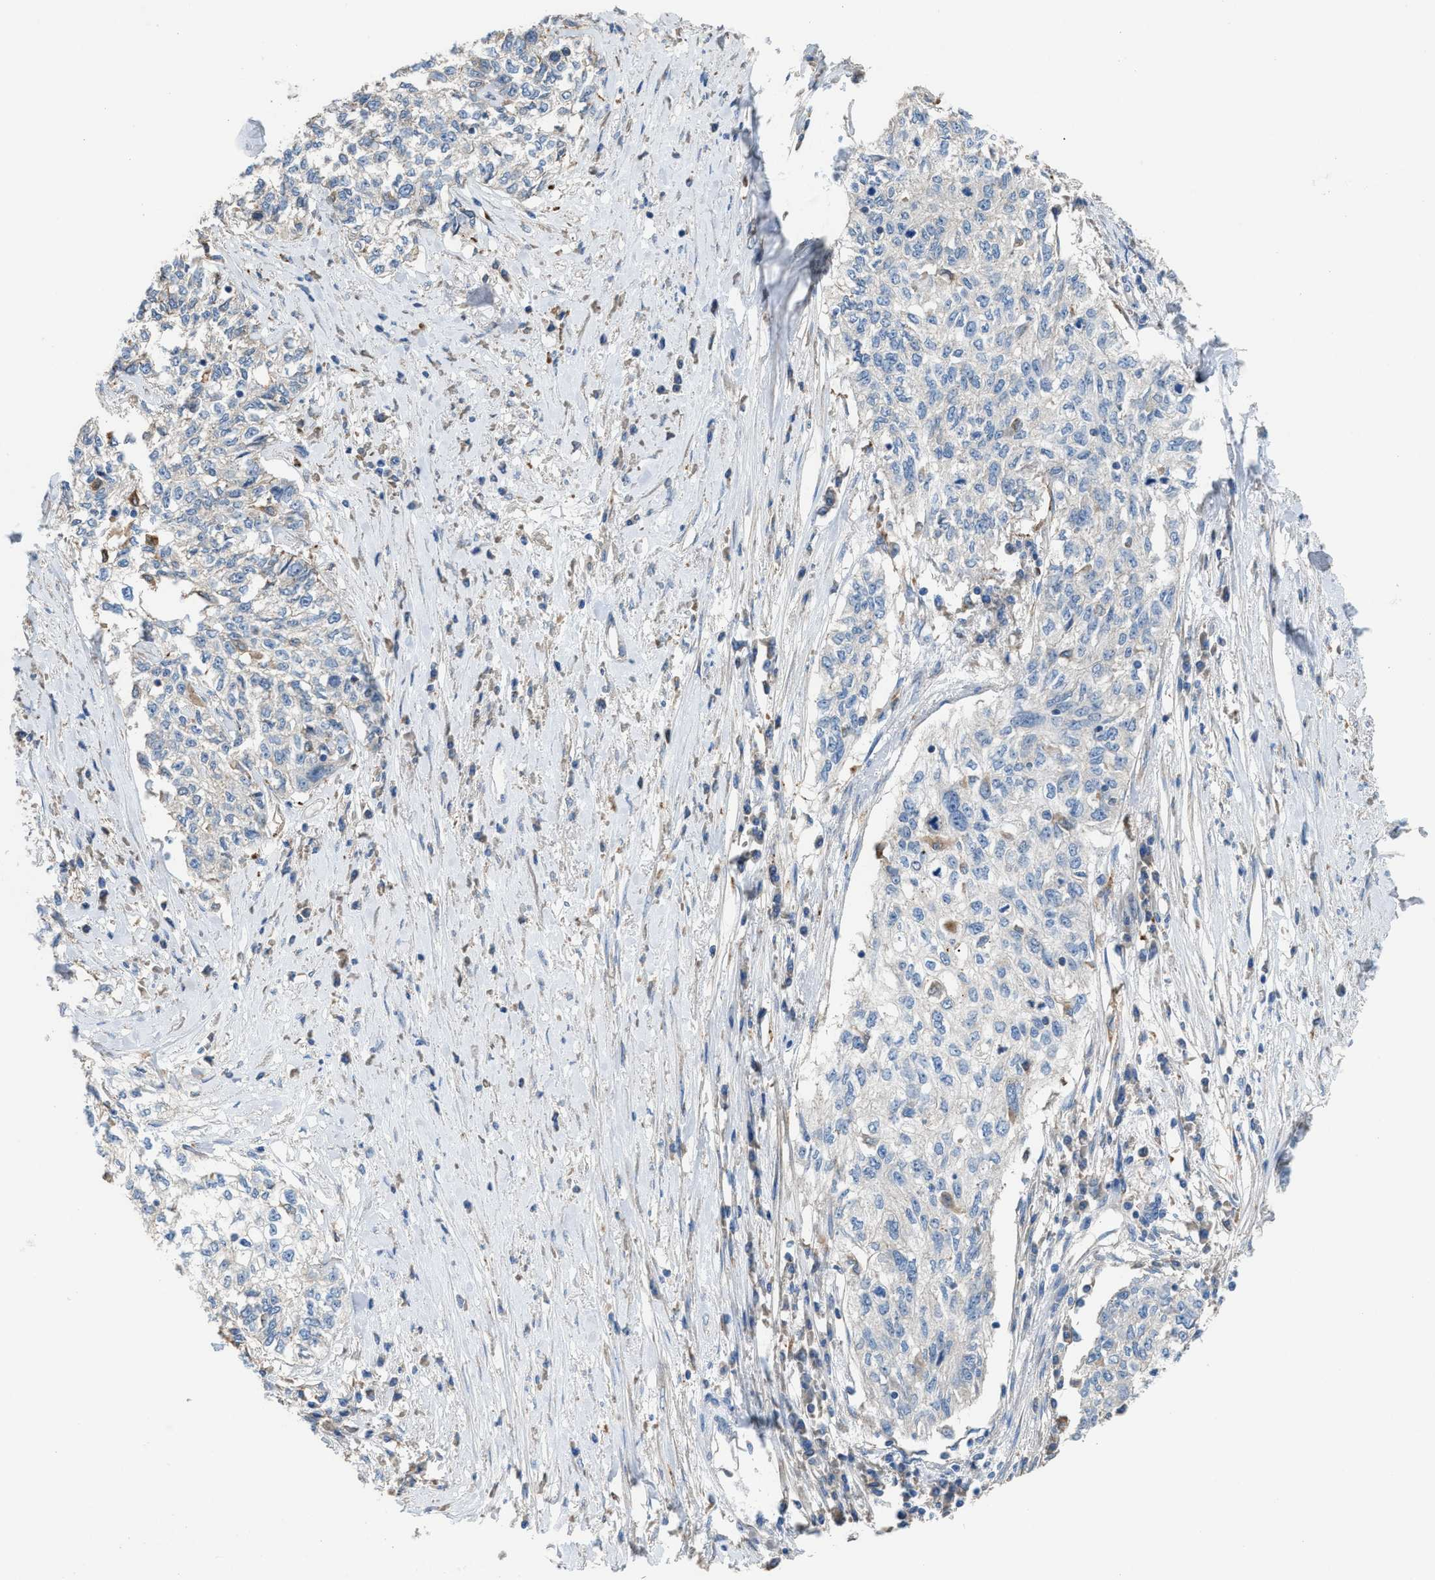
{"staining": {"intensity": "negative", "quantity": "none", "location": "none"}, "tissue": "cervical cancer", "cell_type": "Tumor cells", "image_type": "cancer", "snomed": [{"axis": "morphology", "description": "Squamous cell carcinoma, NOS"}, {"axis": "topography", "description": "Cervix"}], "caption": "The immunohistochemistry (IHC) image has no significant positivity in tumor cells of squamous cell carcinoma (cervical) tissue.", "gene": "AOAH", "patient": {"sex": "female", "age": 57}}